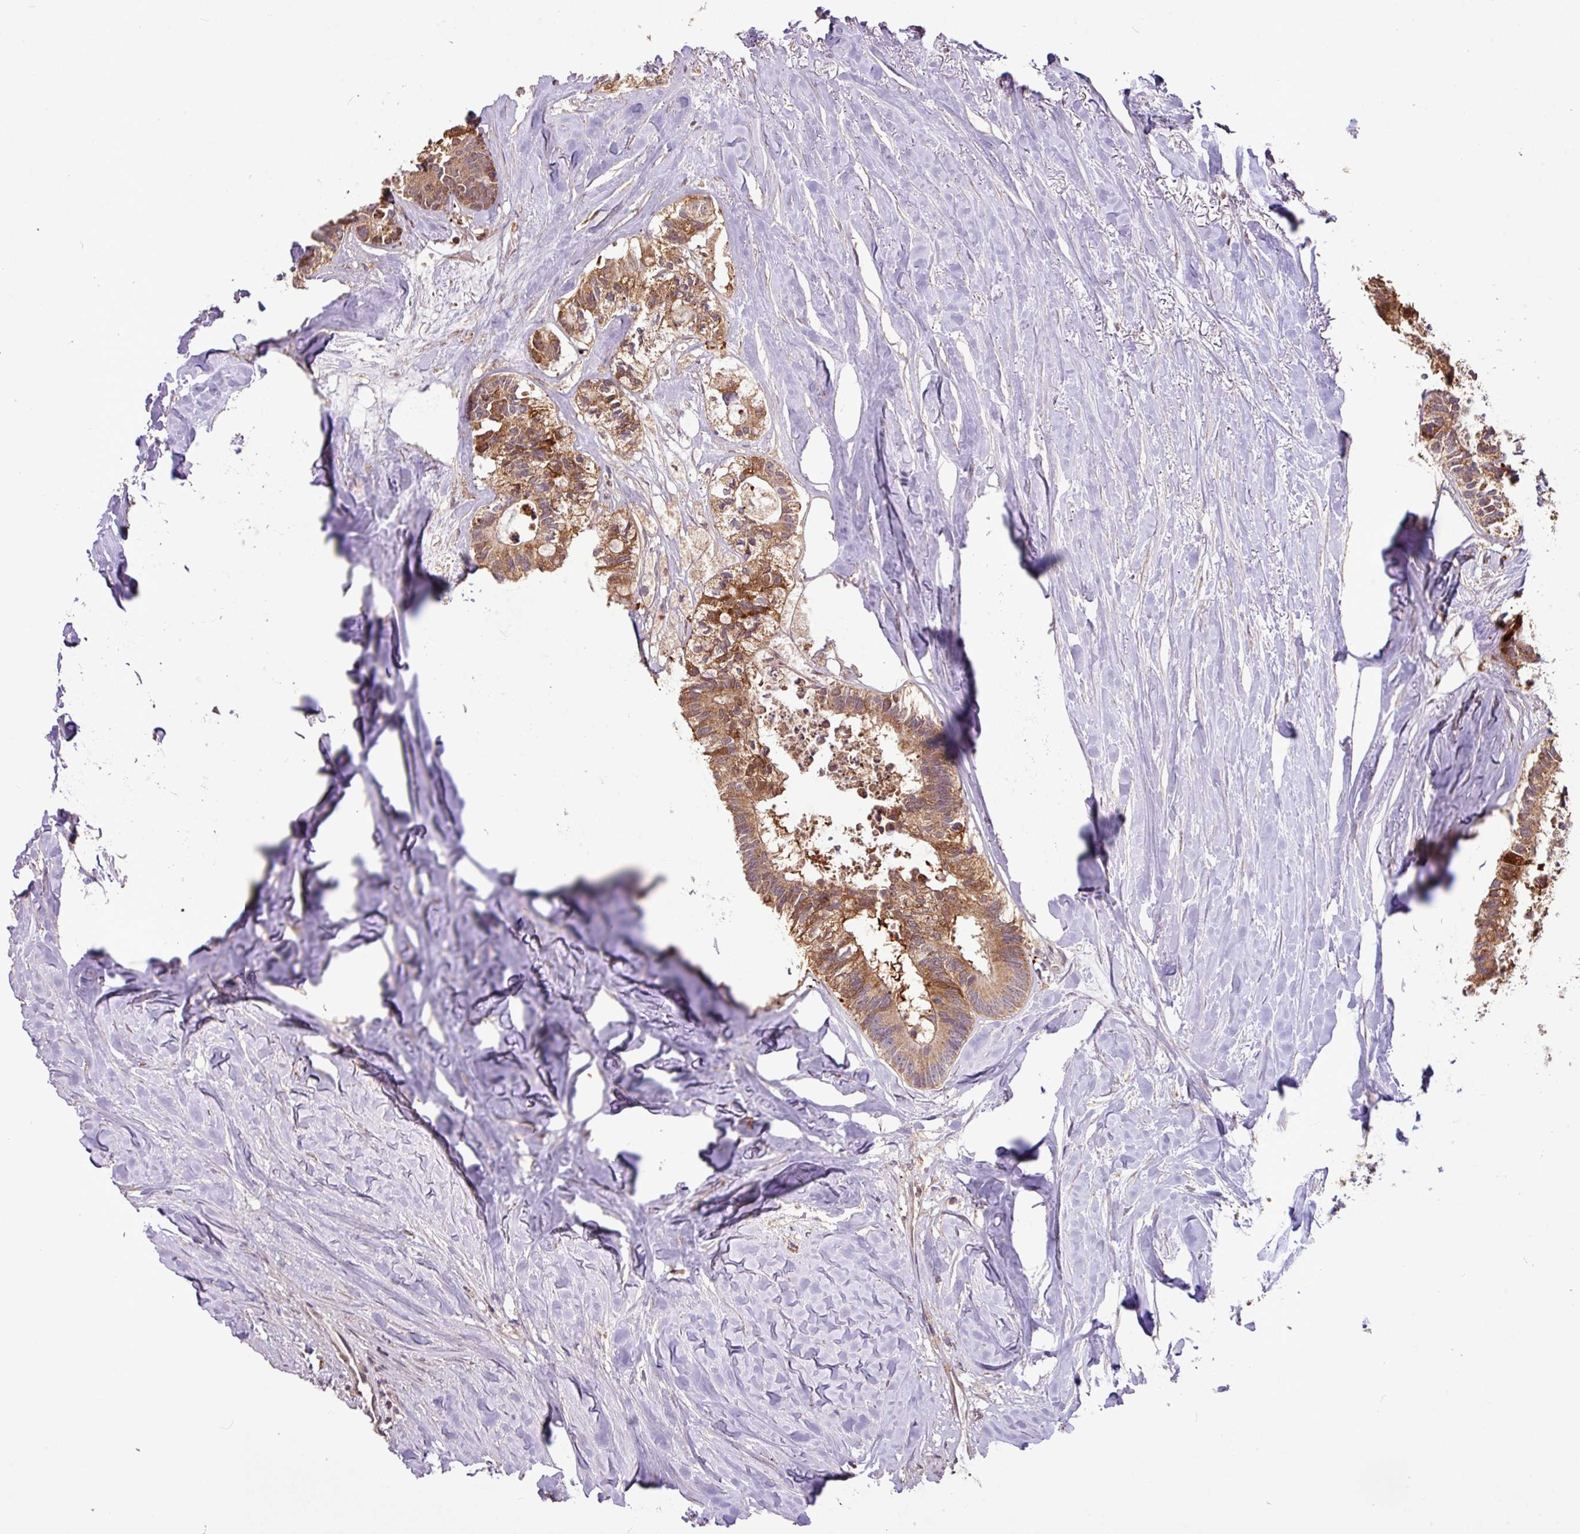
{"staining": {"intensity": "moderate", "quantity": ">75%", "location": "cytoplasmic/membranous"}, "tissue": "colorectal cancer", "cell_type": "Tumor cells", "image_type": "cancer", "snomed": [{"axis": "morphology", "description": "Adenocarcinoma, NOS"}, {"axis": "topography", "description": "Colon"}, {"axis": "topography", "description": "Rectum"}], "caption": "IHC image of neoplastic tissue: colorectal adenocarcinoma stained using IHC demonstrates medium levels of moderate protein expression localized specifically in the cytoplasmic/membranous of tumor cells, appearing as a cytoplasmic/membranous brown color.", "gene": "YPEL3", "patient": {"sex": "male", "age": 57}}